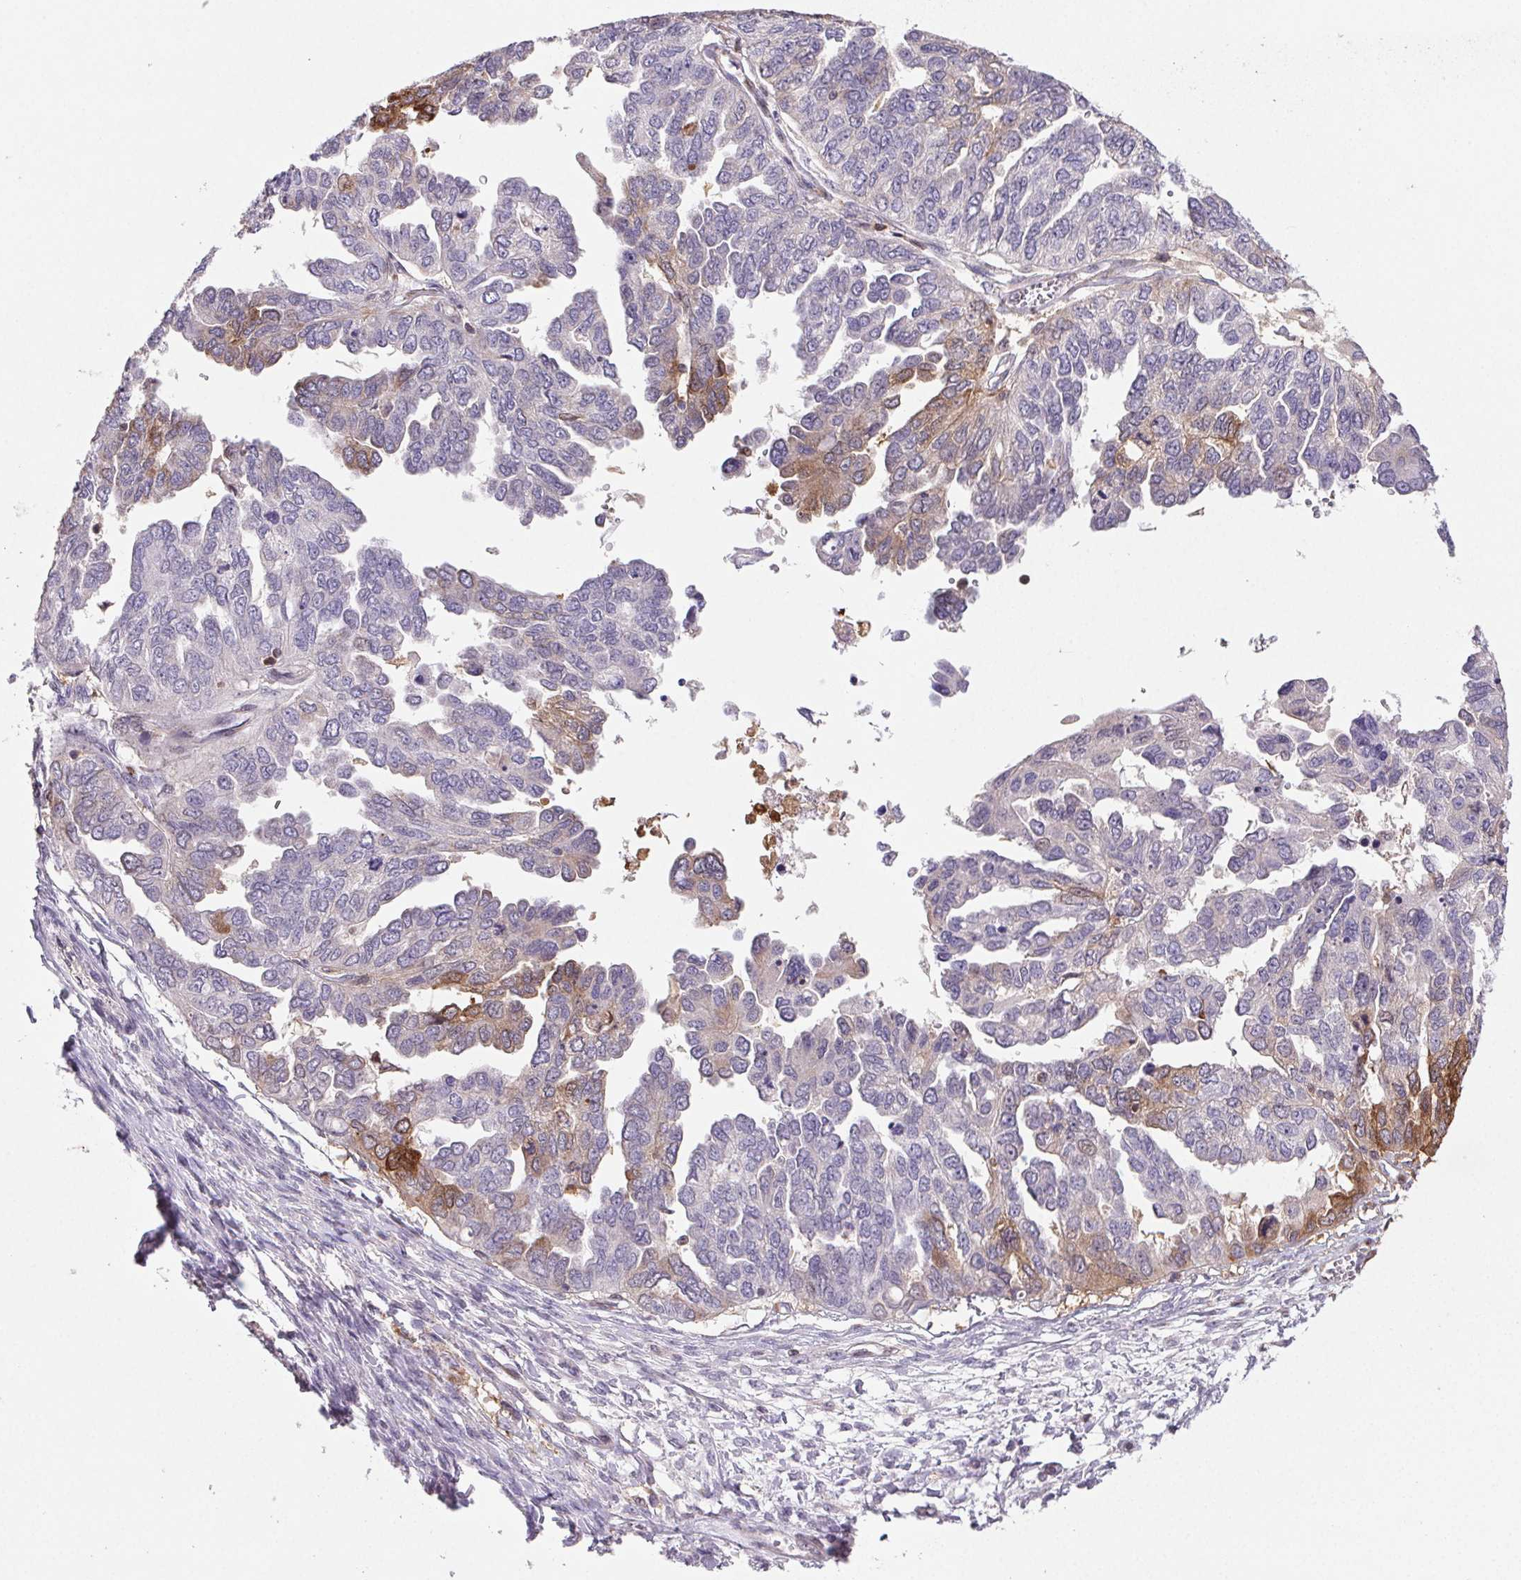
{"staining": {"intensity": "moderate", "quantity": "<25%", "location": "cytoplasmic/membranous"}, "tissue": "ovarian cancer", "cell_type": "Tumor cells", "image_type": "cancer", "snomed": [{"axis": "morphology", "description": "Cystadenocarcinoma, serous, NOS"}, {"axis": "topography", "description": "Ovary"}], "caption": "The image displays immunohistochemical staining of ovarian cancer (serous cystadenocarcinoma). There is moderate cytoplasmic/membranous positivity is present in approximately <25% of tumor cells.", "gene": "GBP1", "patient": {"sex": "female", "age": 53}}